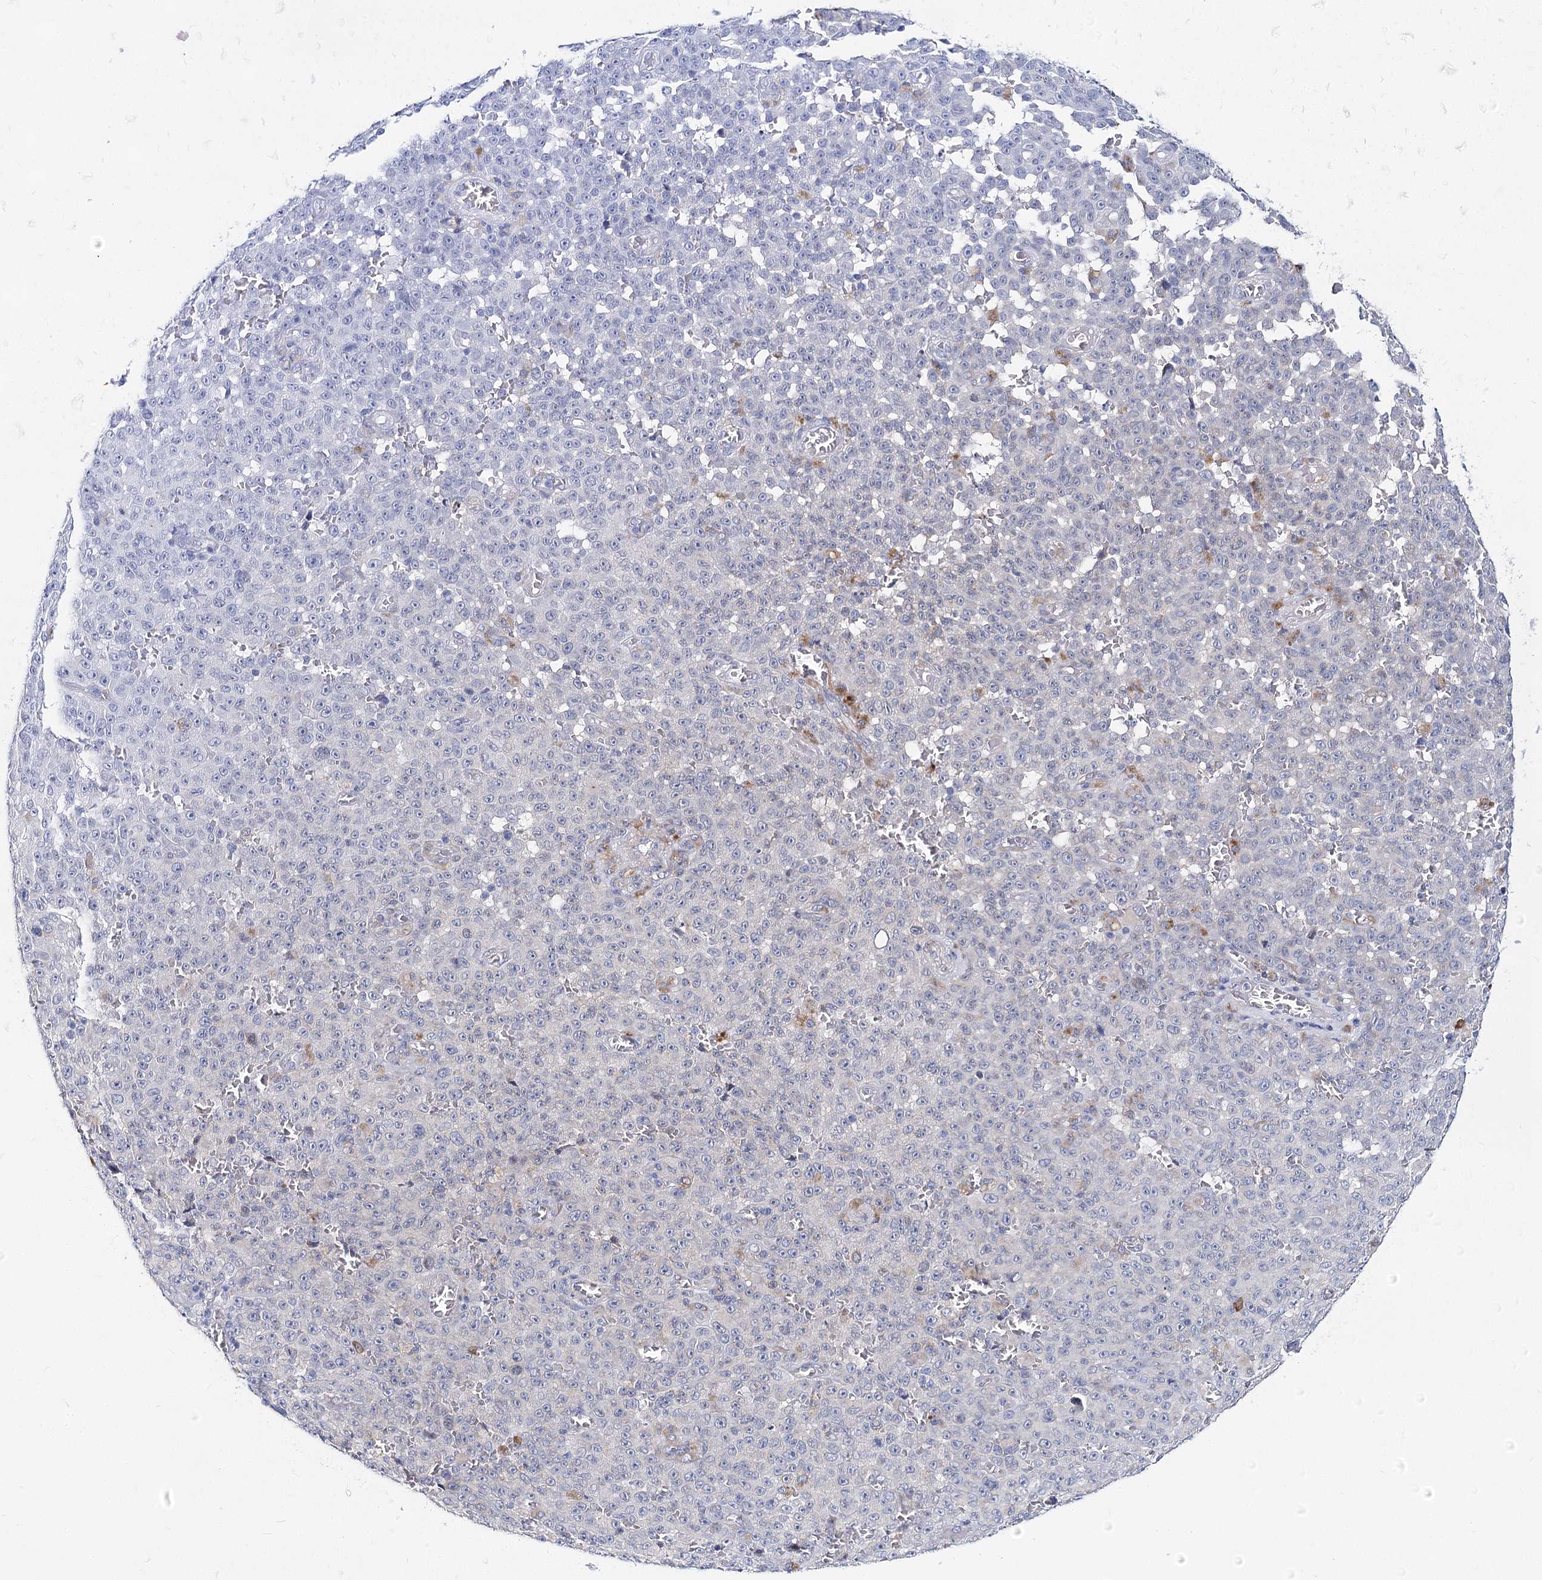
{"staining": {"intensity": "negative", "quantity": "none", "location": "none"}, "tissue": "melanoma", "cell_type": "Tumor cells", "image_type": "cancer", "snomed": [{"axis": "morphology", "description": "Malignant melanoma, NOS"}, {"axis": "topography", "description": "Skin"}], "caption": "Immunohistochemical staining of human melanoma reveals no significant staining in tumor cells.", "gene": "TEX12", "patient": {"sex": "female", "age": 82}}